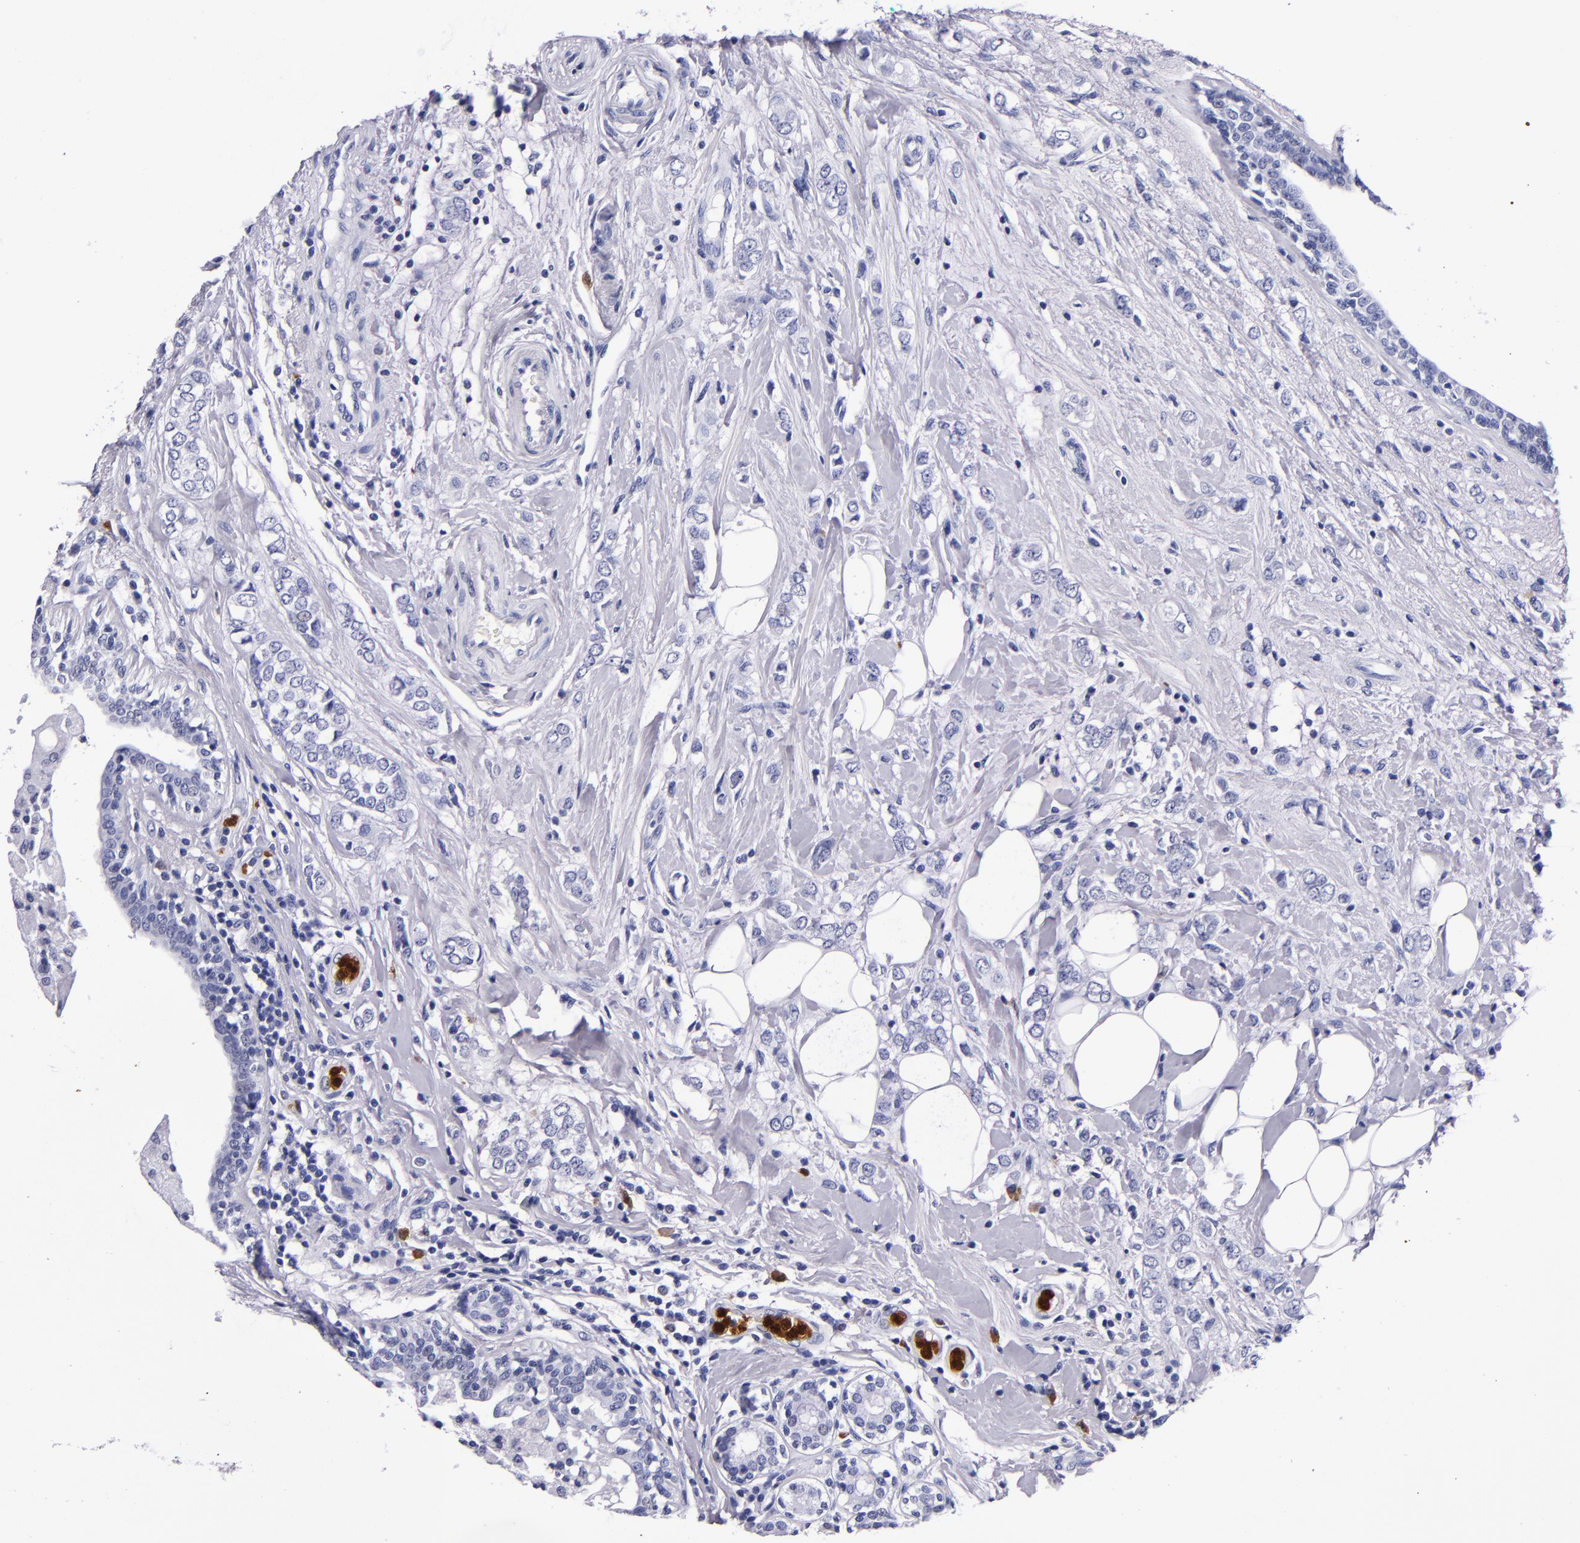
{"staining": {"intensity": "negative", "quantity": "none", "location": "none"}, "tissue": "breast cancer", "cell_type": "Tumor cells", "image_type": "cancer", "snomed": [{"axis": "morphology", "description": "Normal tissue, NOS"}, {"axis": "morphology", "description": "Lobular carcinoma"}, {"axis": "topography", "description": "Breast"}], "caption": "IHC of human breast cancer demonstrates no staining in tumor cells. The staining was performed using DAB (3,3'-diaminobenzidine) to visualize the protein expression in brown, while the nuclei were stained in blue with hematoxylin (Magnification: 20x).", "gene": "S100A8", "patient": {"sex": "female", "age": 47}}